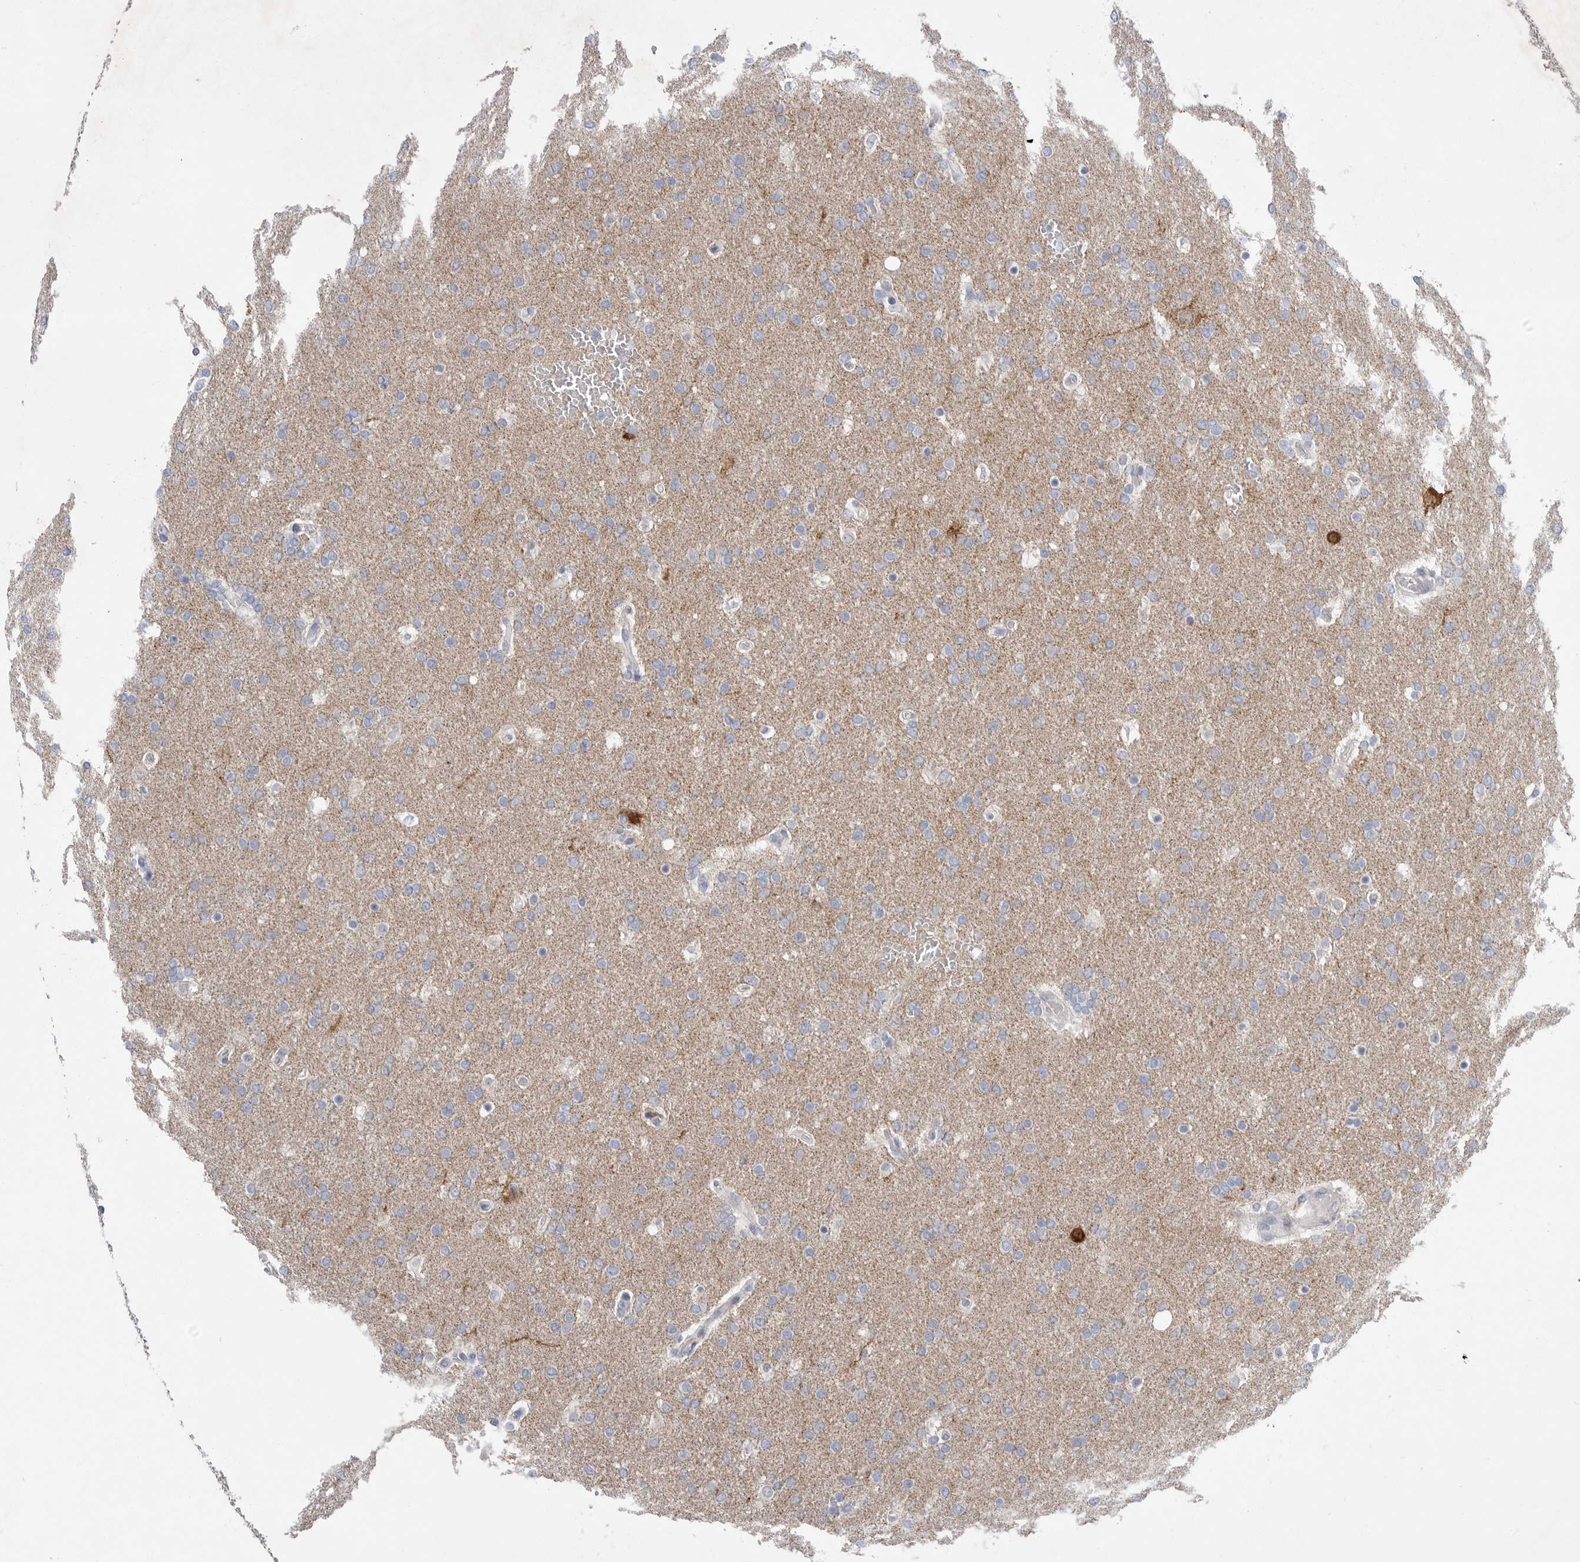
{"staining": {"intensity": "weak", "quantity": "<25%", "location": "cytoplasmic/membranous"}, "tissue": "glioma", "cell_type": "Tumor cells", "image_type": "cancer", "snomed": [{"axis": "morphology", "description": "Glioma, malignant, Low grade"}, {"axis": "topography", "description": "Brain"}], "caption": "Glioma was stained to show a protein in brown. There is no significant positivity in tumor cells.", "gene": "CAMK2B", "patient": {"sex": "female", "age": 37}}